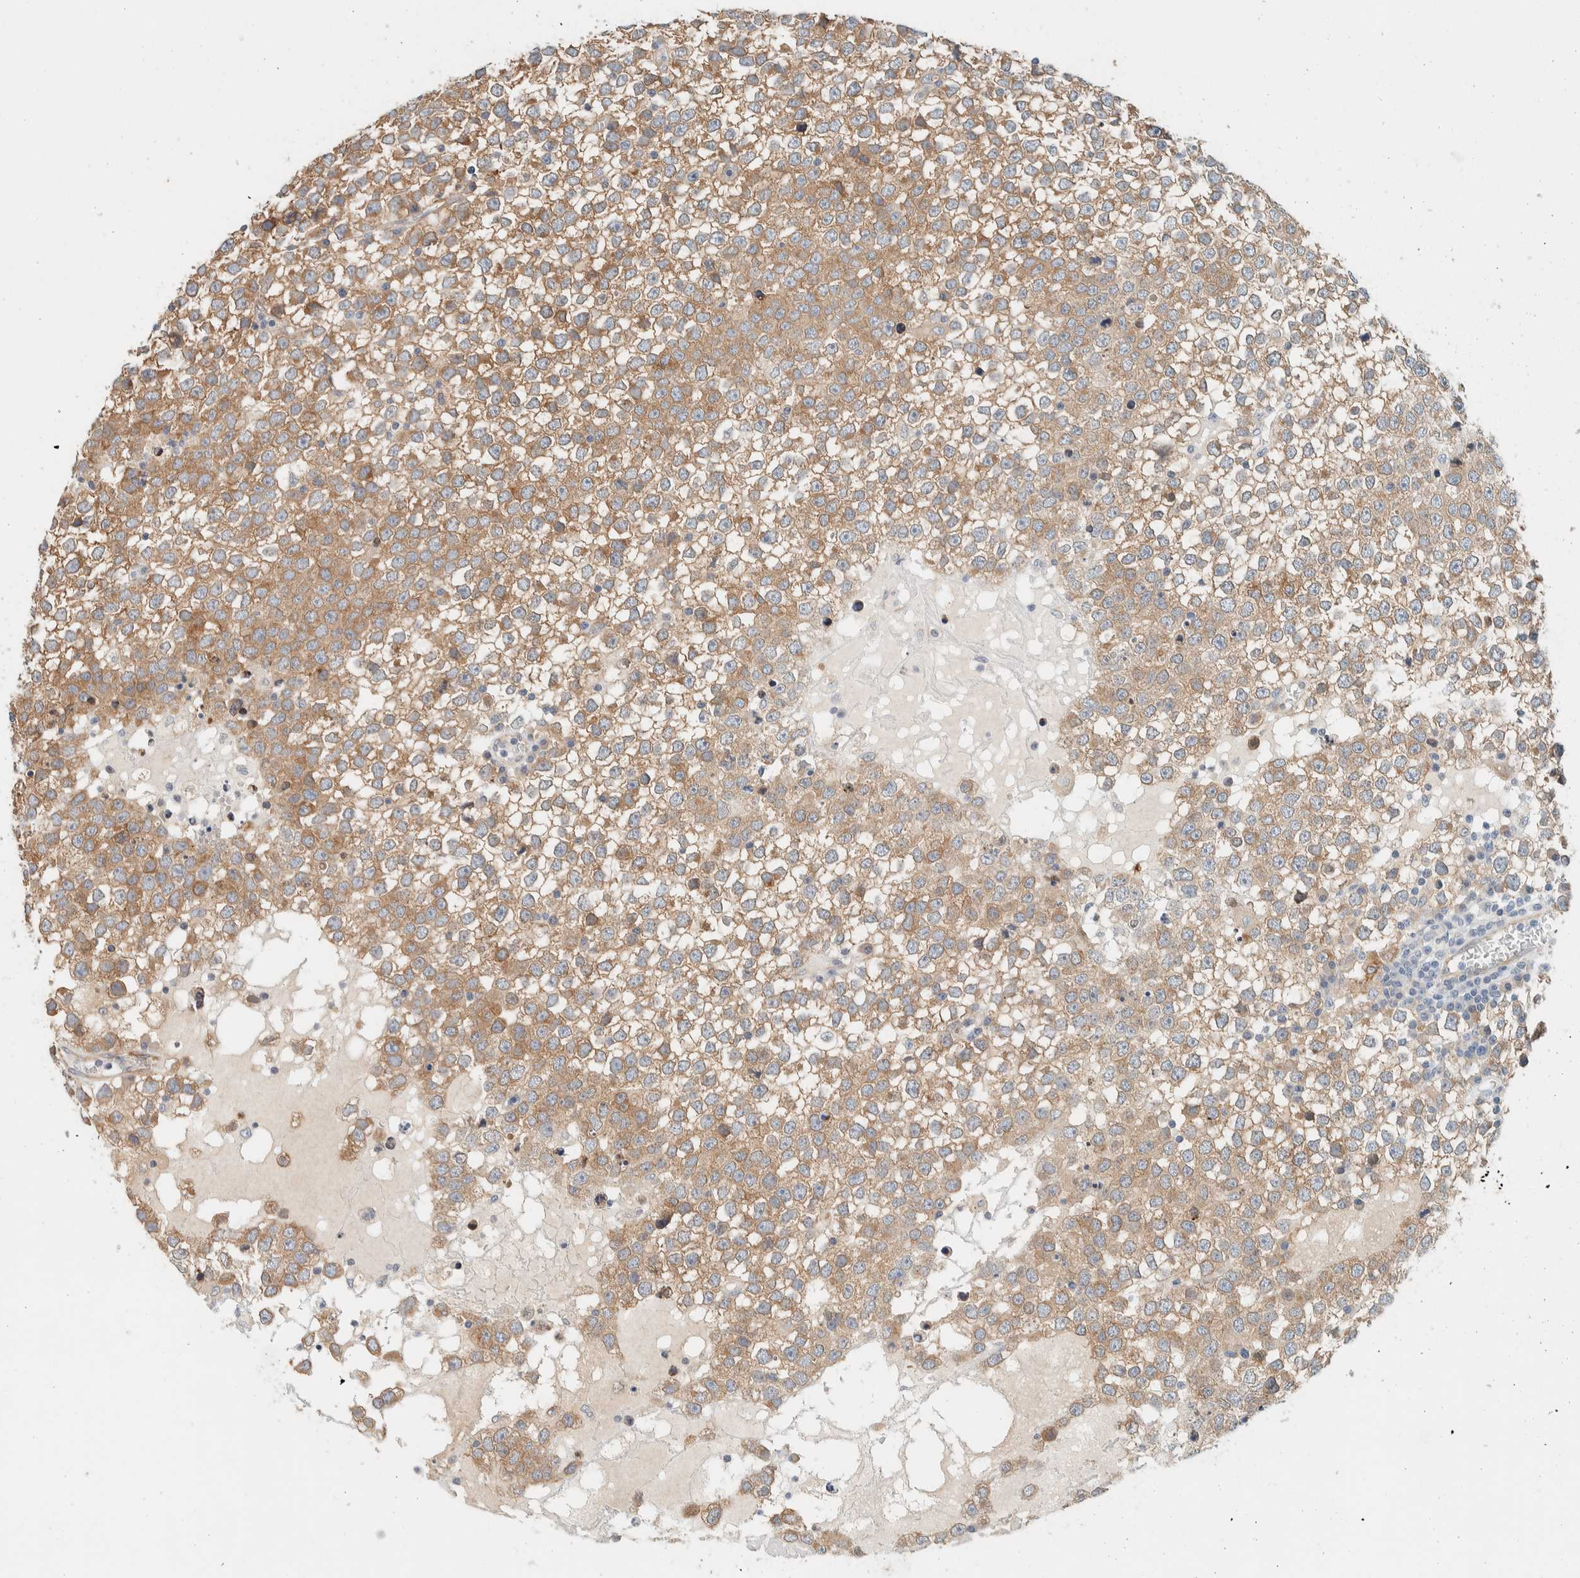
{"staining": {"intensity": "moderate", "quantity": ">75%", "location": "cytoplasmic/membranous"}, "tissue": "testis cancer", "cell_type": "Tumor cells", "image_type": "cancer", "snomed": [{"axis": "morphology", "description": "Seminoma, NOS"}, {"axis": "topography", "description": "Testis"}], "caption": "Human testis seminoma stained for a protein (brown) displays moderate cytoplasmic/membranous positive staining in approximately >75% of tumor cells.", "gene": "SUMF2", "patient": {"sex": "male", "age": 65}}